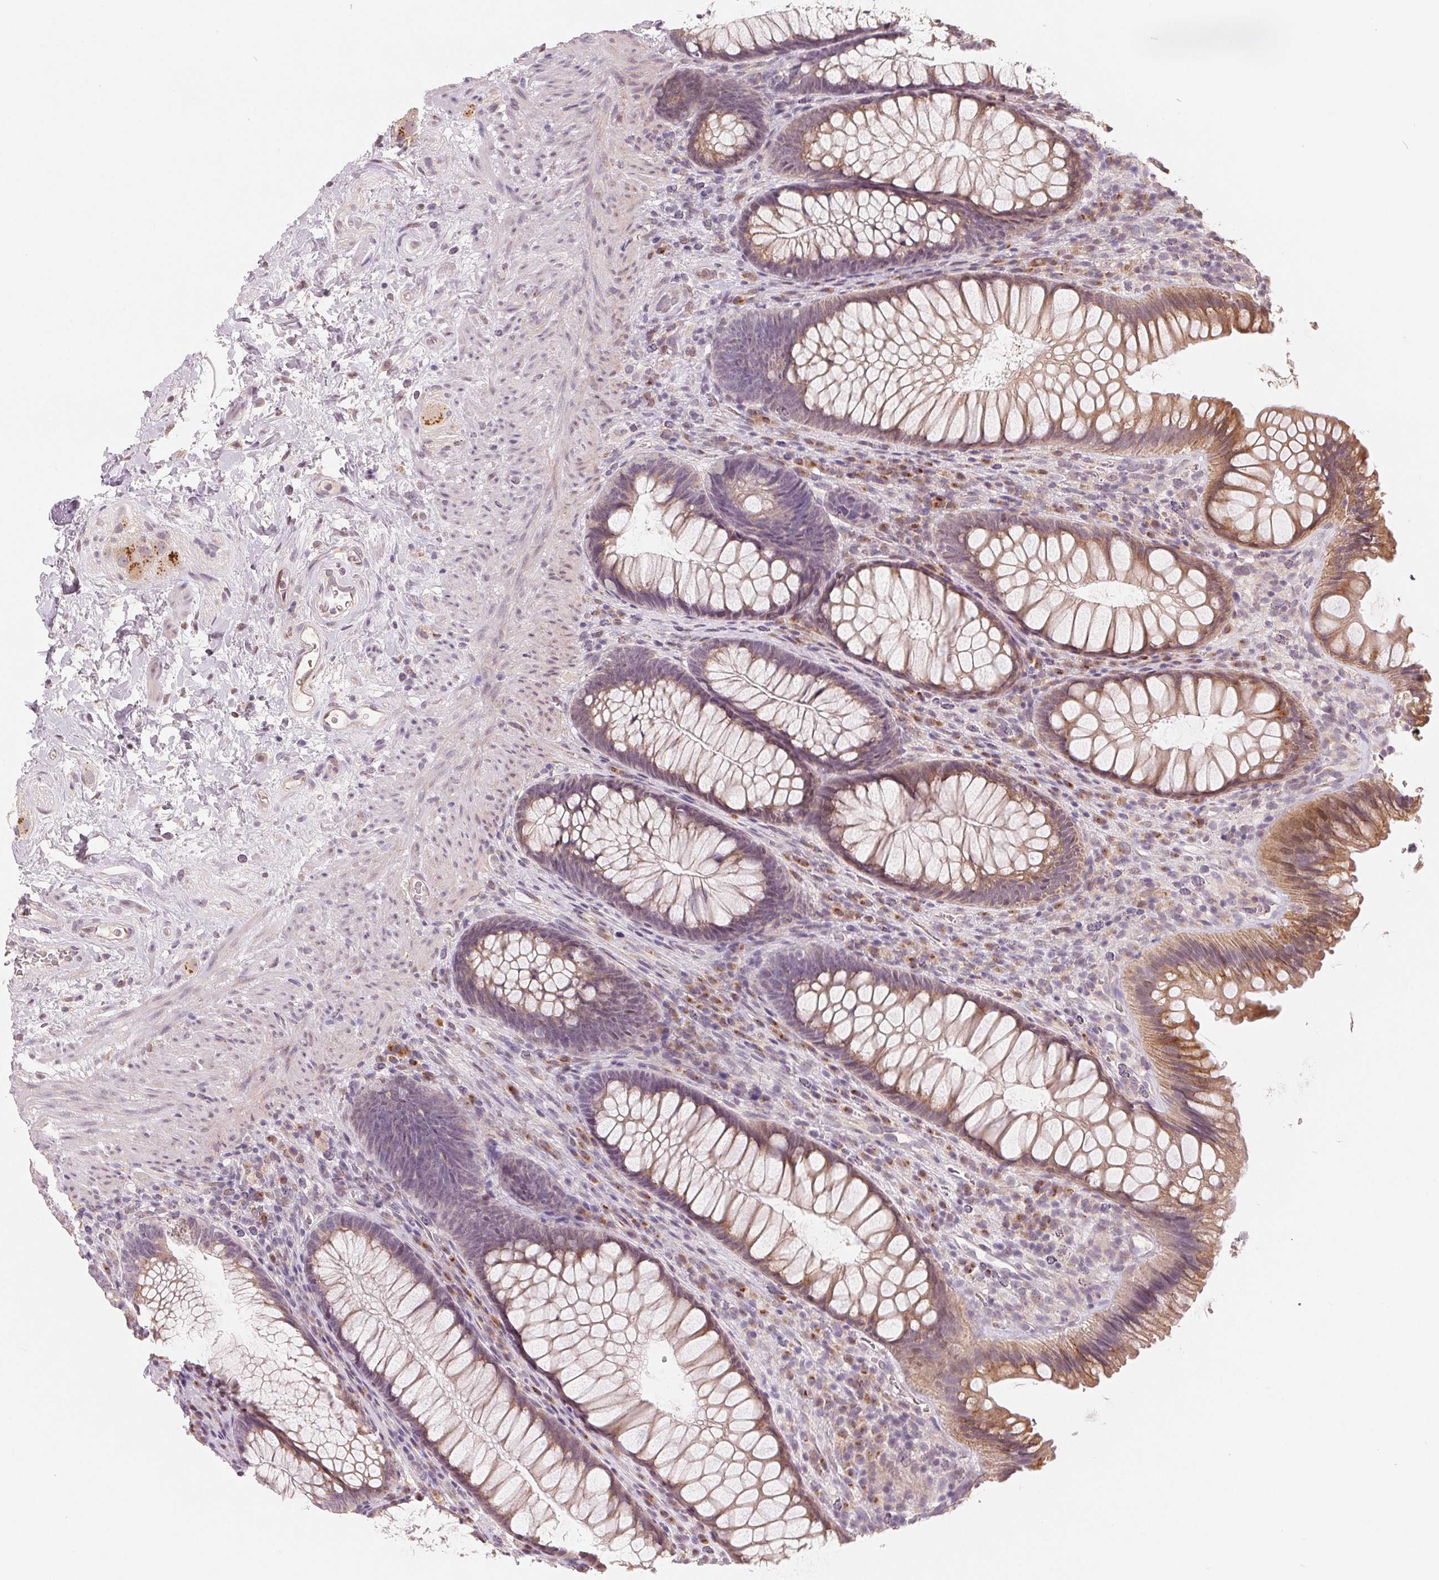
{"staining": {"intensity": "moderate", "quantity": "25%-75%", "location": "cytoplasmic/membranous"}, "tissue": "rectum", "cell_type": "Glandular cells", "image_type": "normal", "snomed": [{"axis": "morphology", "description": "Normal tissue, NOS"}, {"axis": "topography", "description": "Smooth muscle"}, {"axis": "topography", "description": "Rectum"}], "caption": "Approximately 25%-75% of glandular cells in normal rectum reveal moderate cytoplasmic/membranous protein expression as visualized by brown immunohistochemical staining.", "gene": "TMSB15B", "patient": {"sex": "male", "age": 53}}